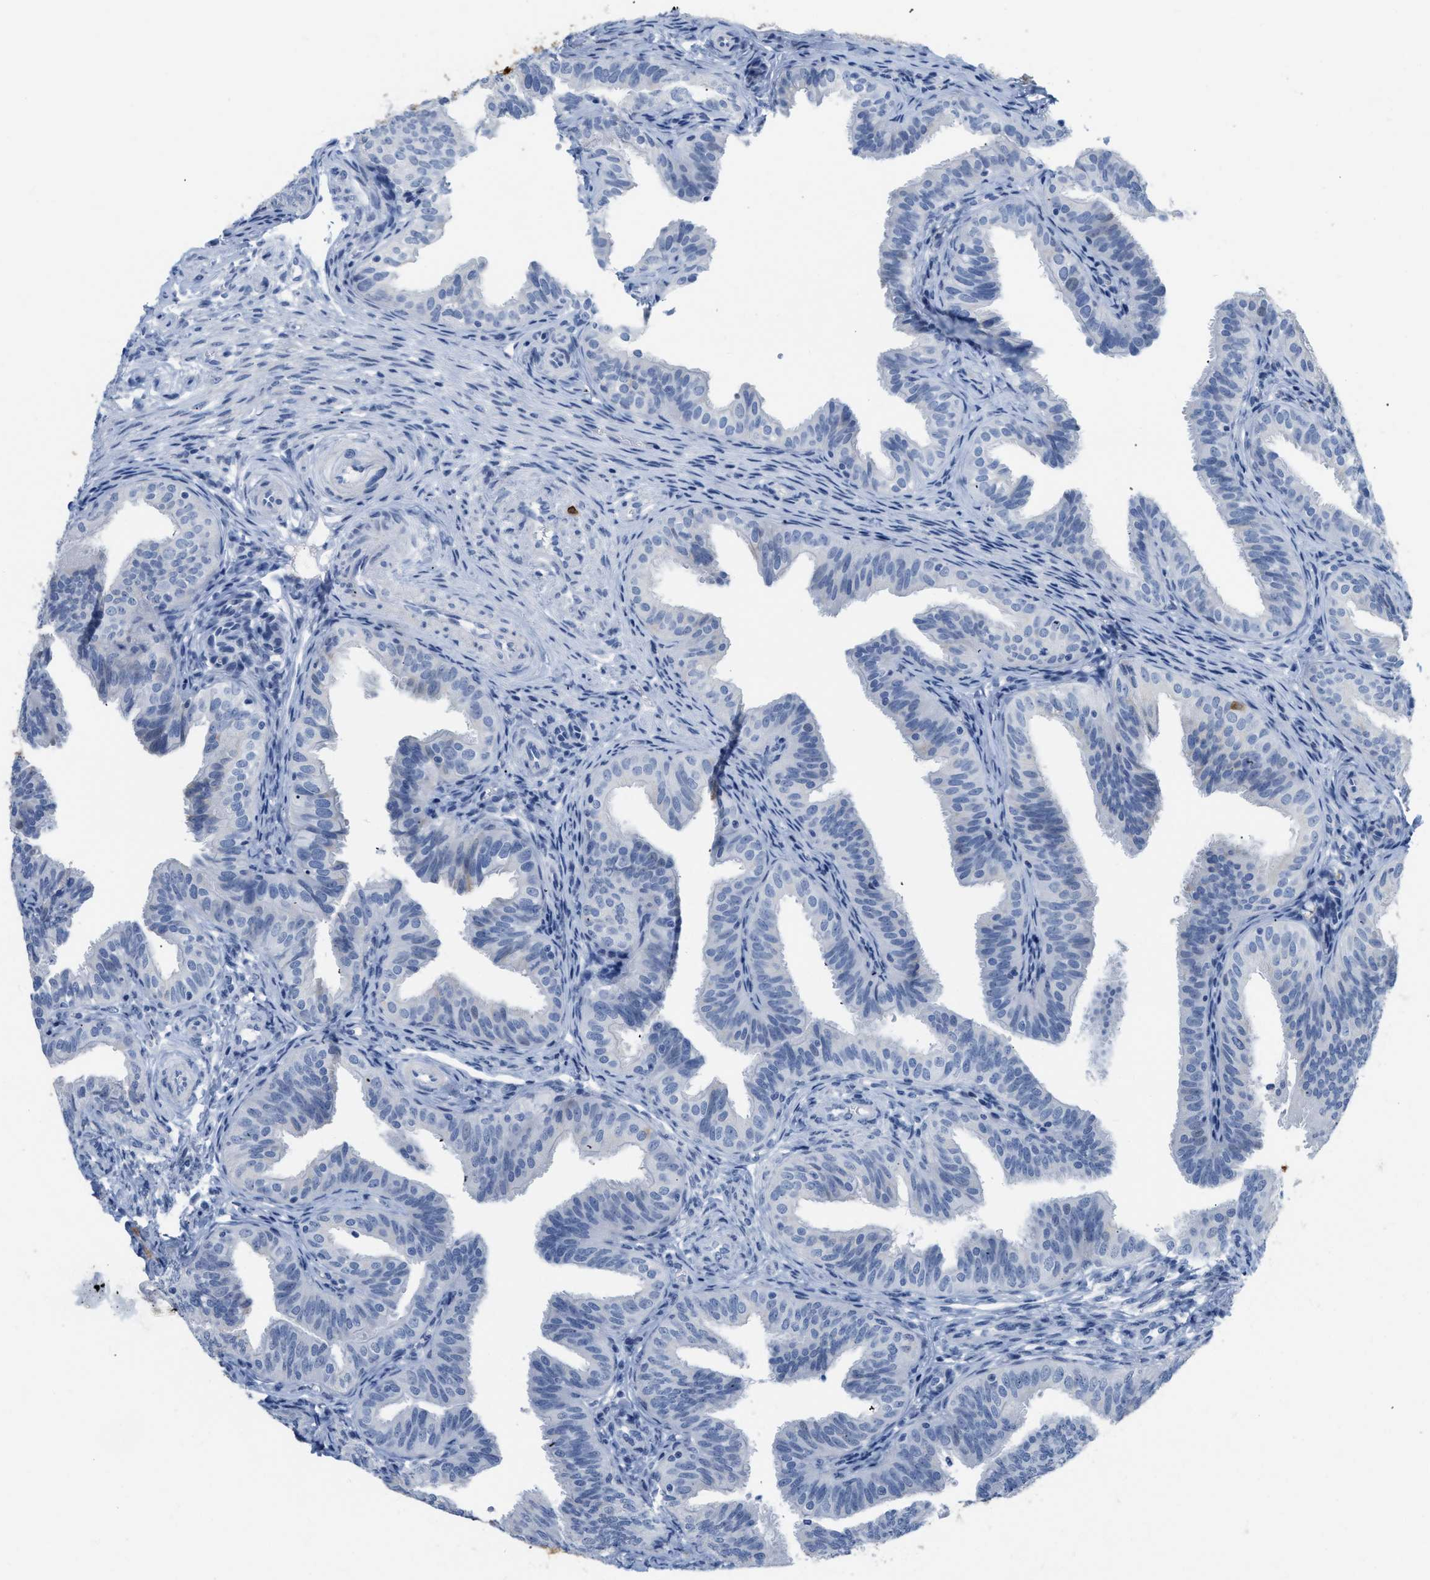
{"staining": {"intensity": "negative", "quantity": "none", "location": "none"}, "tissue": "fallopian tube", "cell_type": "Glandular cells", "image_type": "normal", "snomed": [{"axis": "morphology", "description": "Normal tissue, NOS"}, {"axis": "topography", "description": "Fallopian tube"}], "caption": "High power microscopy photomicrograph of an immunohistochemistry (IHC) image of benign fallopian tube, revealing no significant expression in glandular cells.", "gene": "CRYM", "patient": {"sex": "female", "age": 35}}